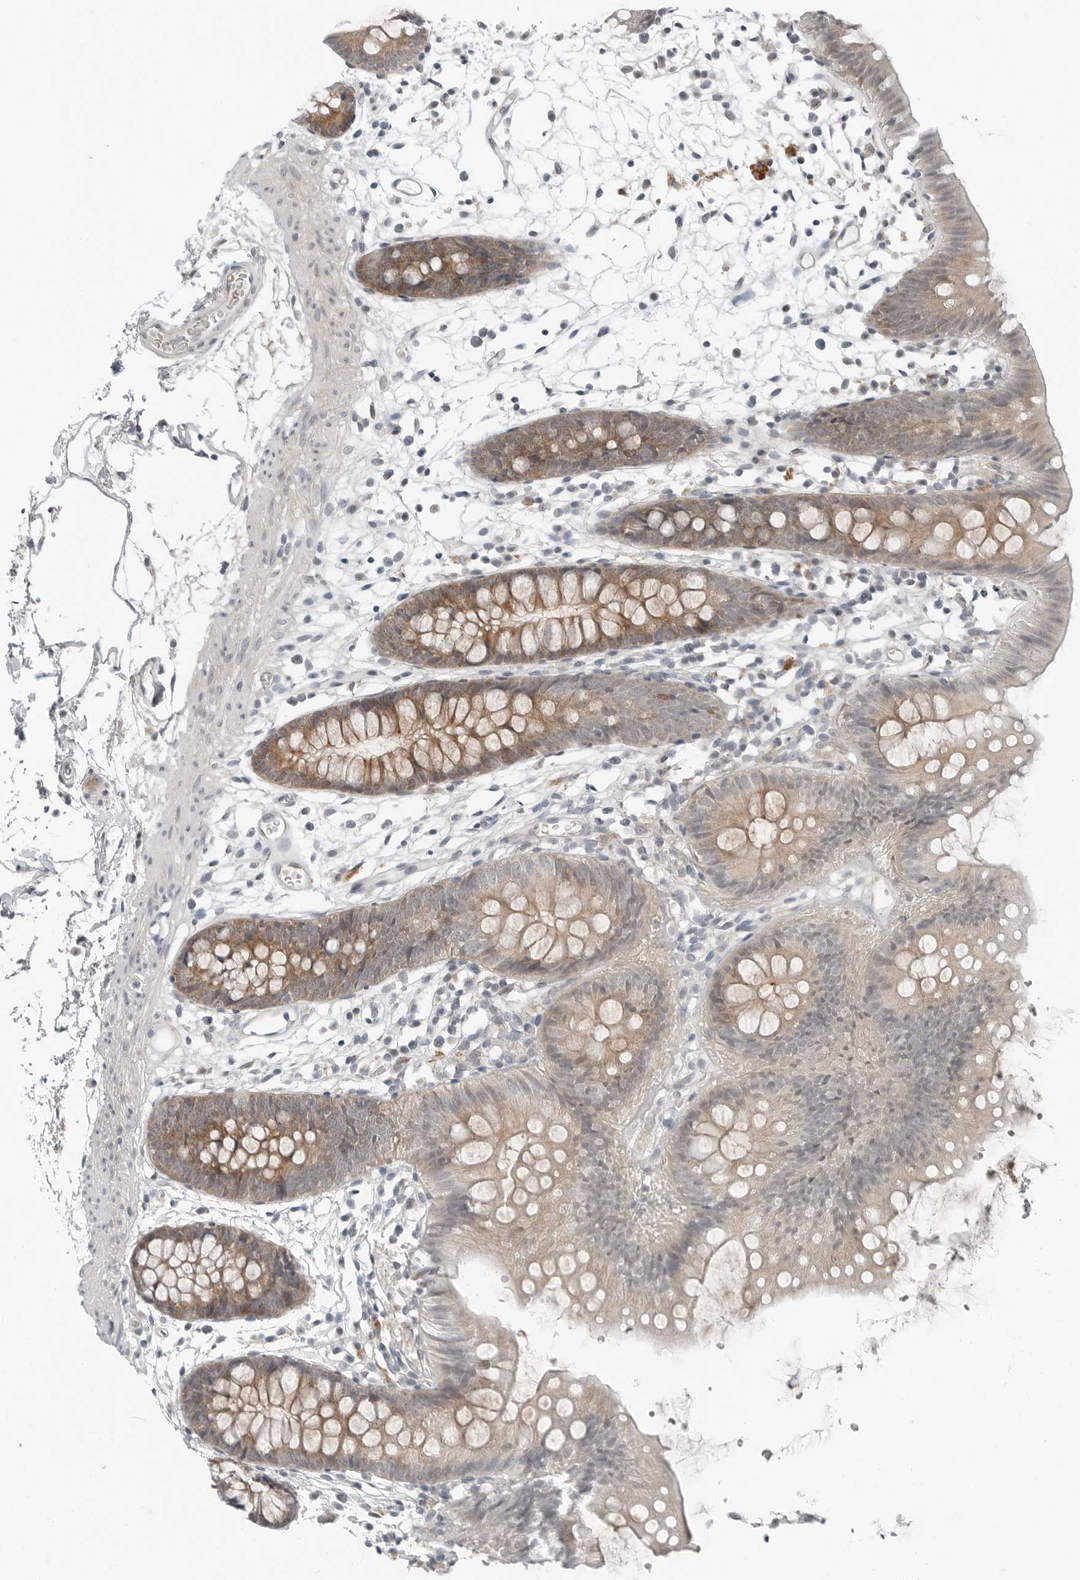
{"staining": {"intensity": "negative", "quantity": "none", "location": "none"}, "tissue": "colon", "cell_type": "Endothelial cells", "image_type": "normal", "snomed": [{"axis": "morphology", "description": "Normal tissue, NOS"}, {"axis": "topography", "description": "Colon"}], "caption": "An immunohistochemistry (IHC) histopathology image of benign colon is shown. There is no staining in endothelial cells of colon. (DAB (3,3'-diaminobenzidine) immunohistochemistry visualized using brightfield microscopy, high magnification).", "gene": "FCRLB", "patient": {"sex": "male", "age": 56}}